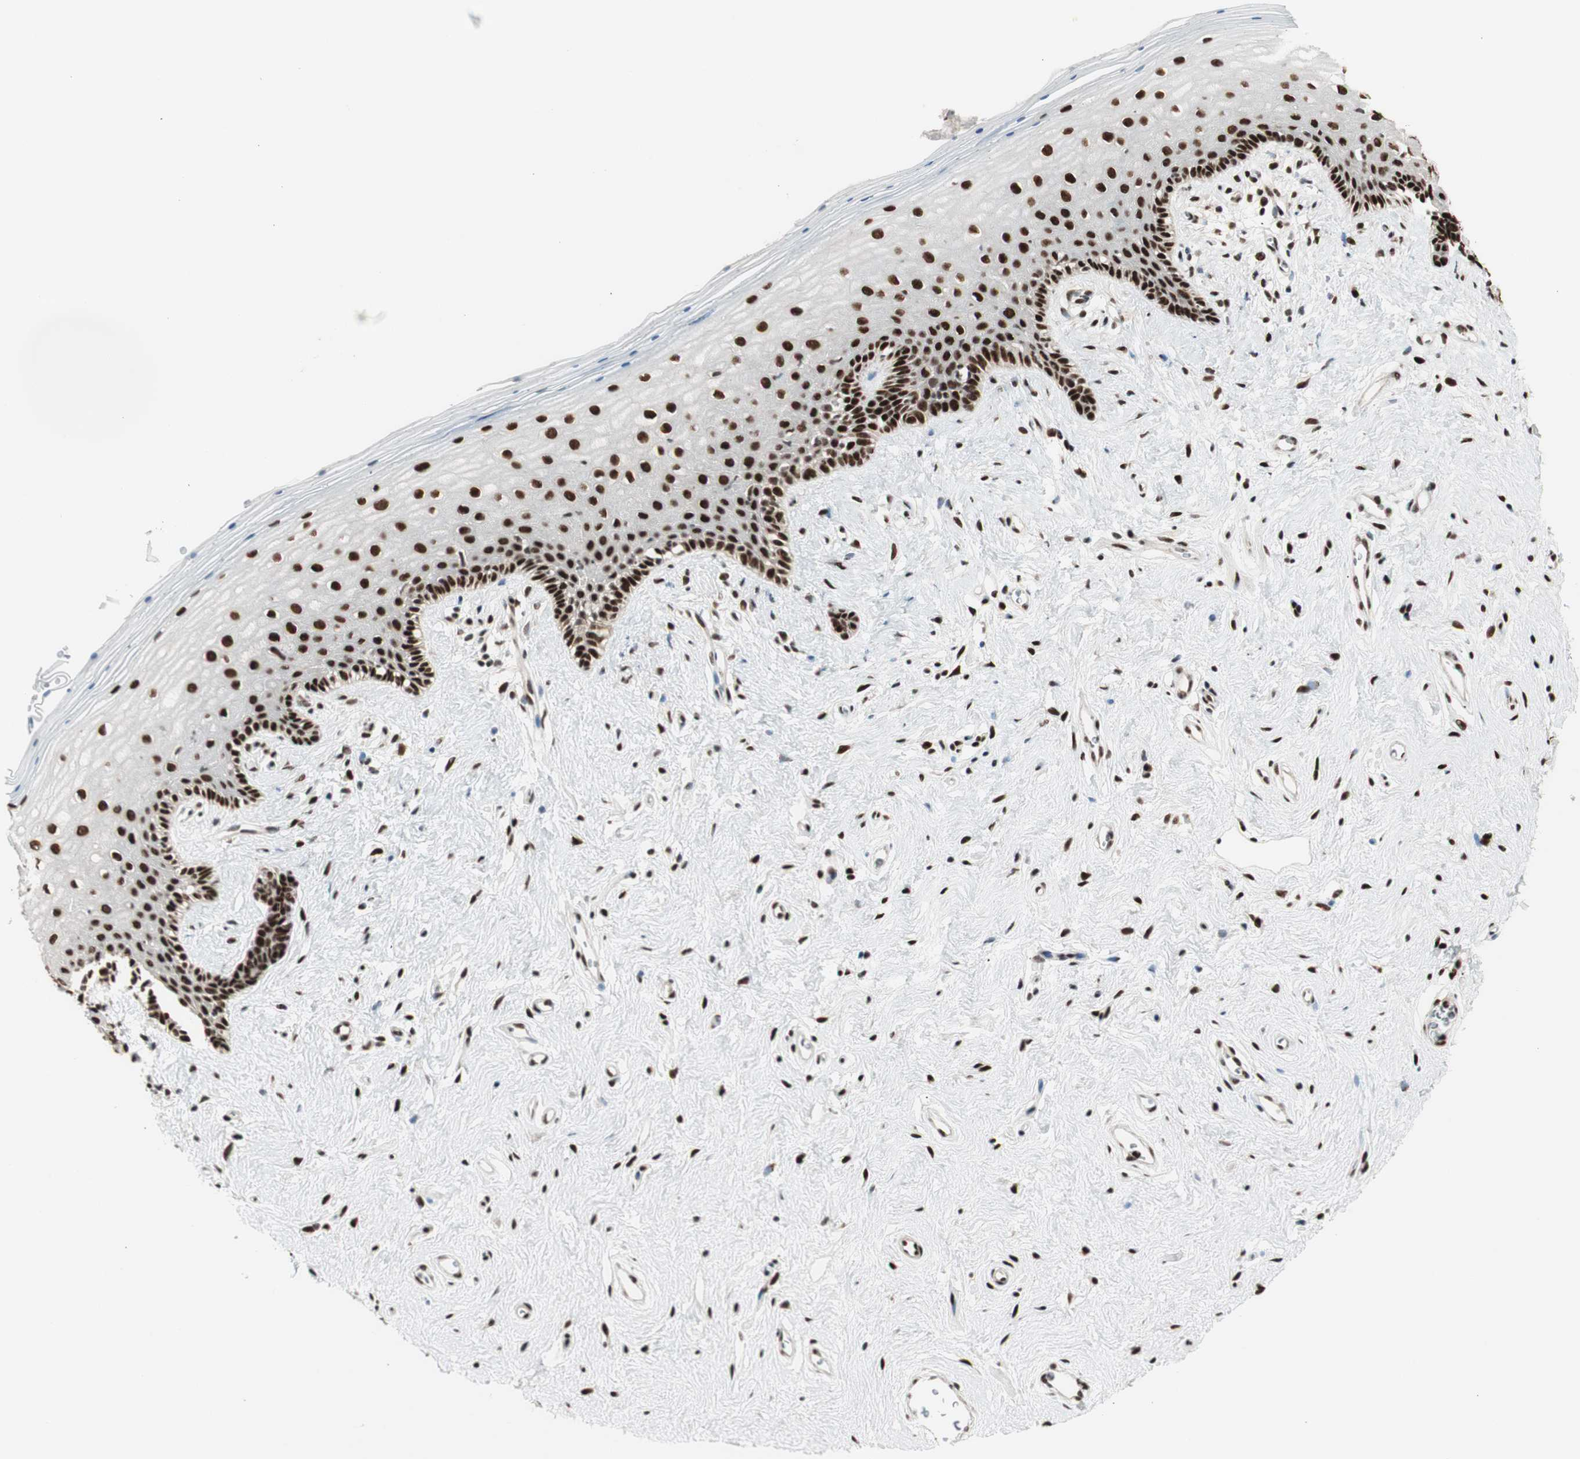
{"staining": {"intensity": "strong", "quantity": ">75%", "location": "nuclear"}, "tissue": "vagina", "cell_type": "Squamous epithelial cells", "image_type": "normal", "snomed": [{"axis": "morphology", "description": "Normal tissue, NOS"}, {"axis": "topography", "description": "Vagina"}], "caption": "Protein staining of unremarkable vagina demonstrates strong nuclear expression in approximately >75% of squamous epithelial cells. The staining was performed using DAB (3,3'-diaminobenzidine), with brown indicating positive protein expression. Nuclei are stained blue with hematoxylin.", "gene": "HEXIM1", "patient": {"sex": "female", "age": 44}}